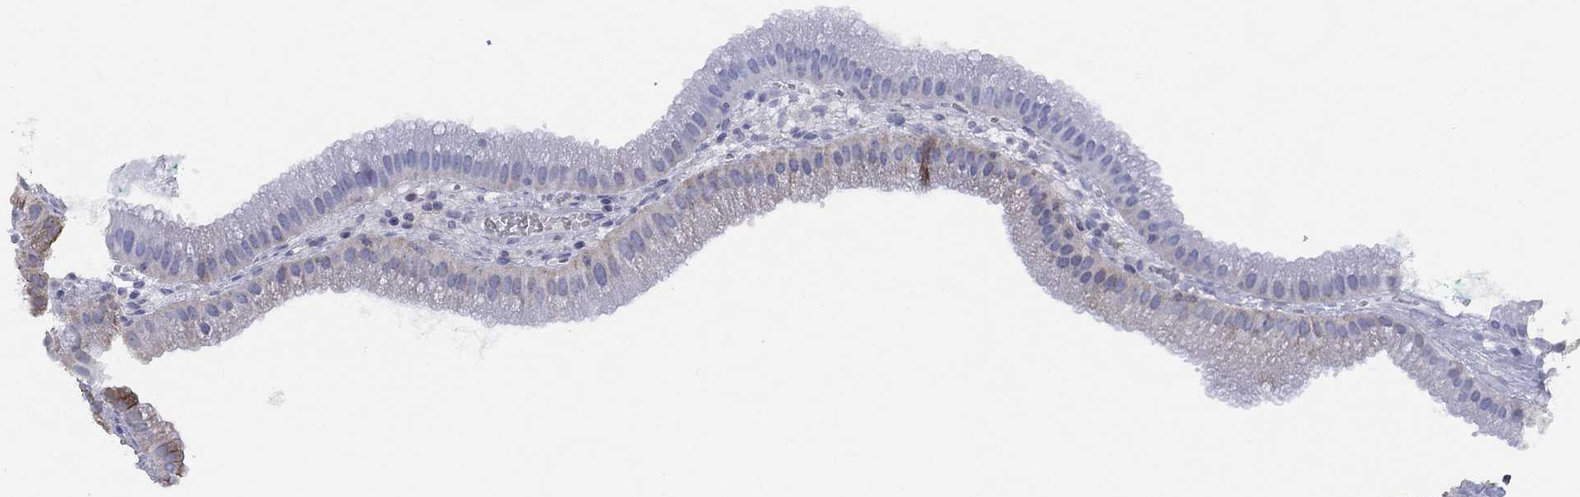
{"staining": {"intensity": "moderate", "quantity": "25%-75%", "location": "cytoplasmic/membranous"}, "tissue": "gallbladder", "cell_type": "Glandular cells", "image_type": "normal", "snomed": [{"axis": "morphology", "description": "Normal tissue, NOS"}, {"axis": "topography", "description": "Gallbladder"}], "caption": "Gallbladder stained with a brown dye exhibits moderate cytoplasmic/membranous positive staining in about 25%-75% of glandular cells.", "gene": "ZNF223", "patient": {"sex": "male", "age": 67}}